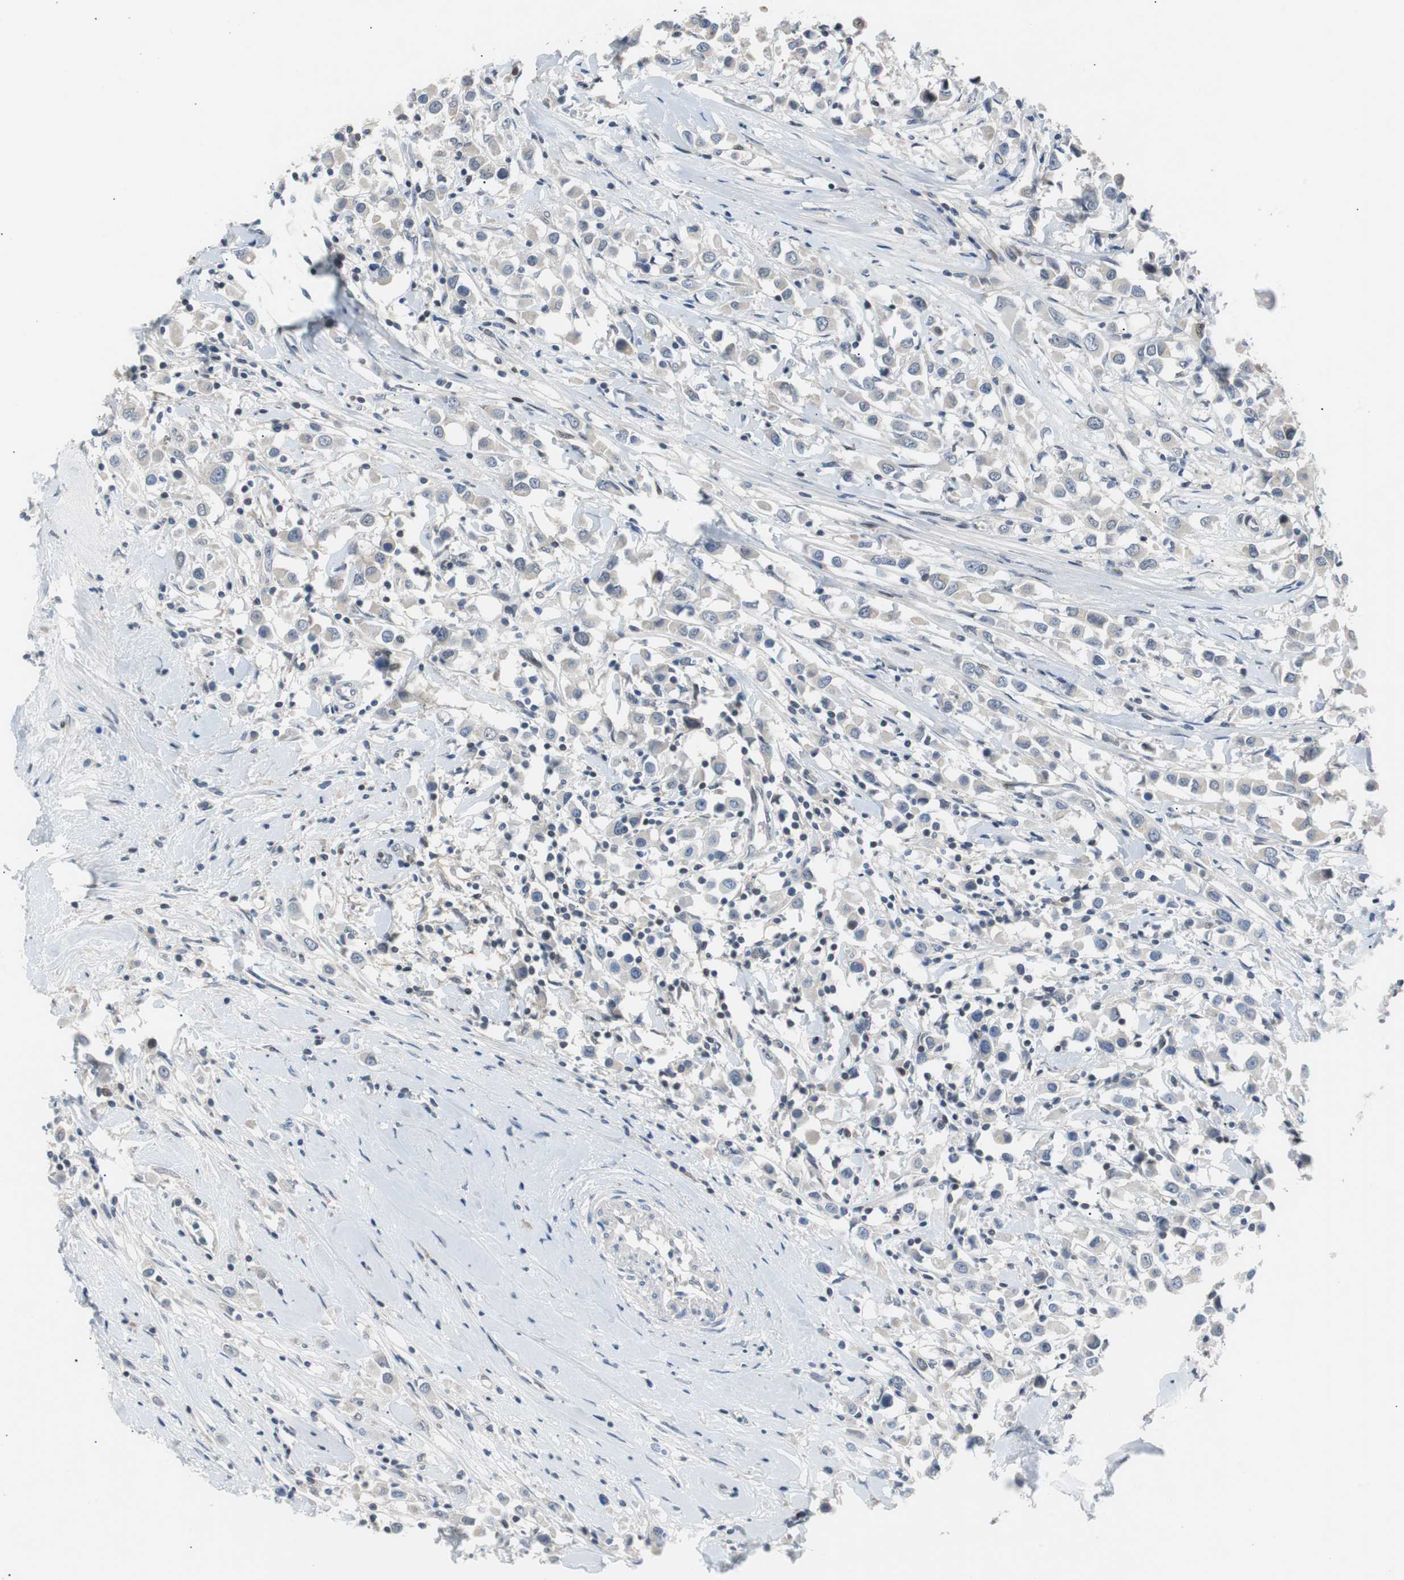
{"staining": {"intensity": "weak", "quantity": "<25%", "location": "cytoplasmic/membranous"}, "tissue": "breast cancer", "cell_type": "Tumor cells", "image_type": "cancer", "snomed": [{"axis": "morphology", "description": "Duct carcinoma"}, {"axis": "topography", "description": "Breast"}], "caption": "Histopathology image shows no significant protein staining in tumor cells of breast cancer.", "gene": "MAP2K4", "patient": {"sex": "female", "age": 61}}